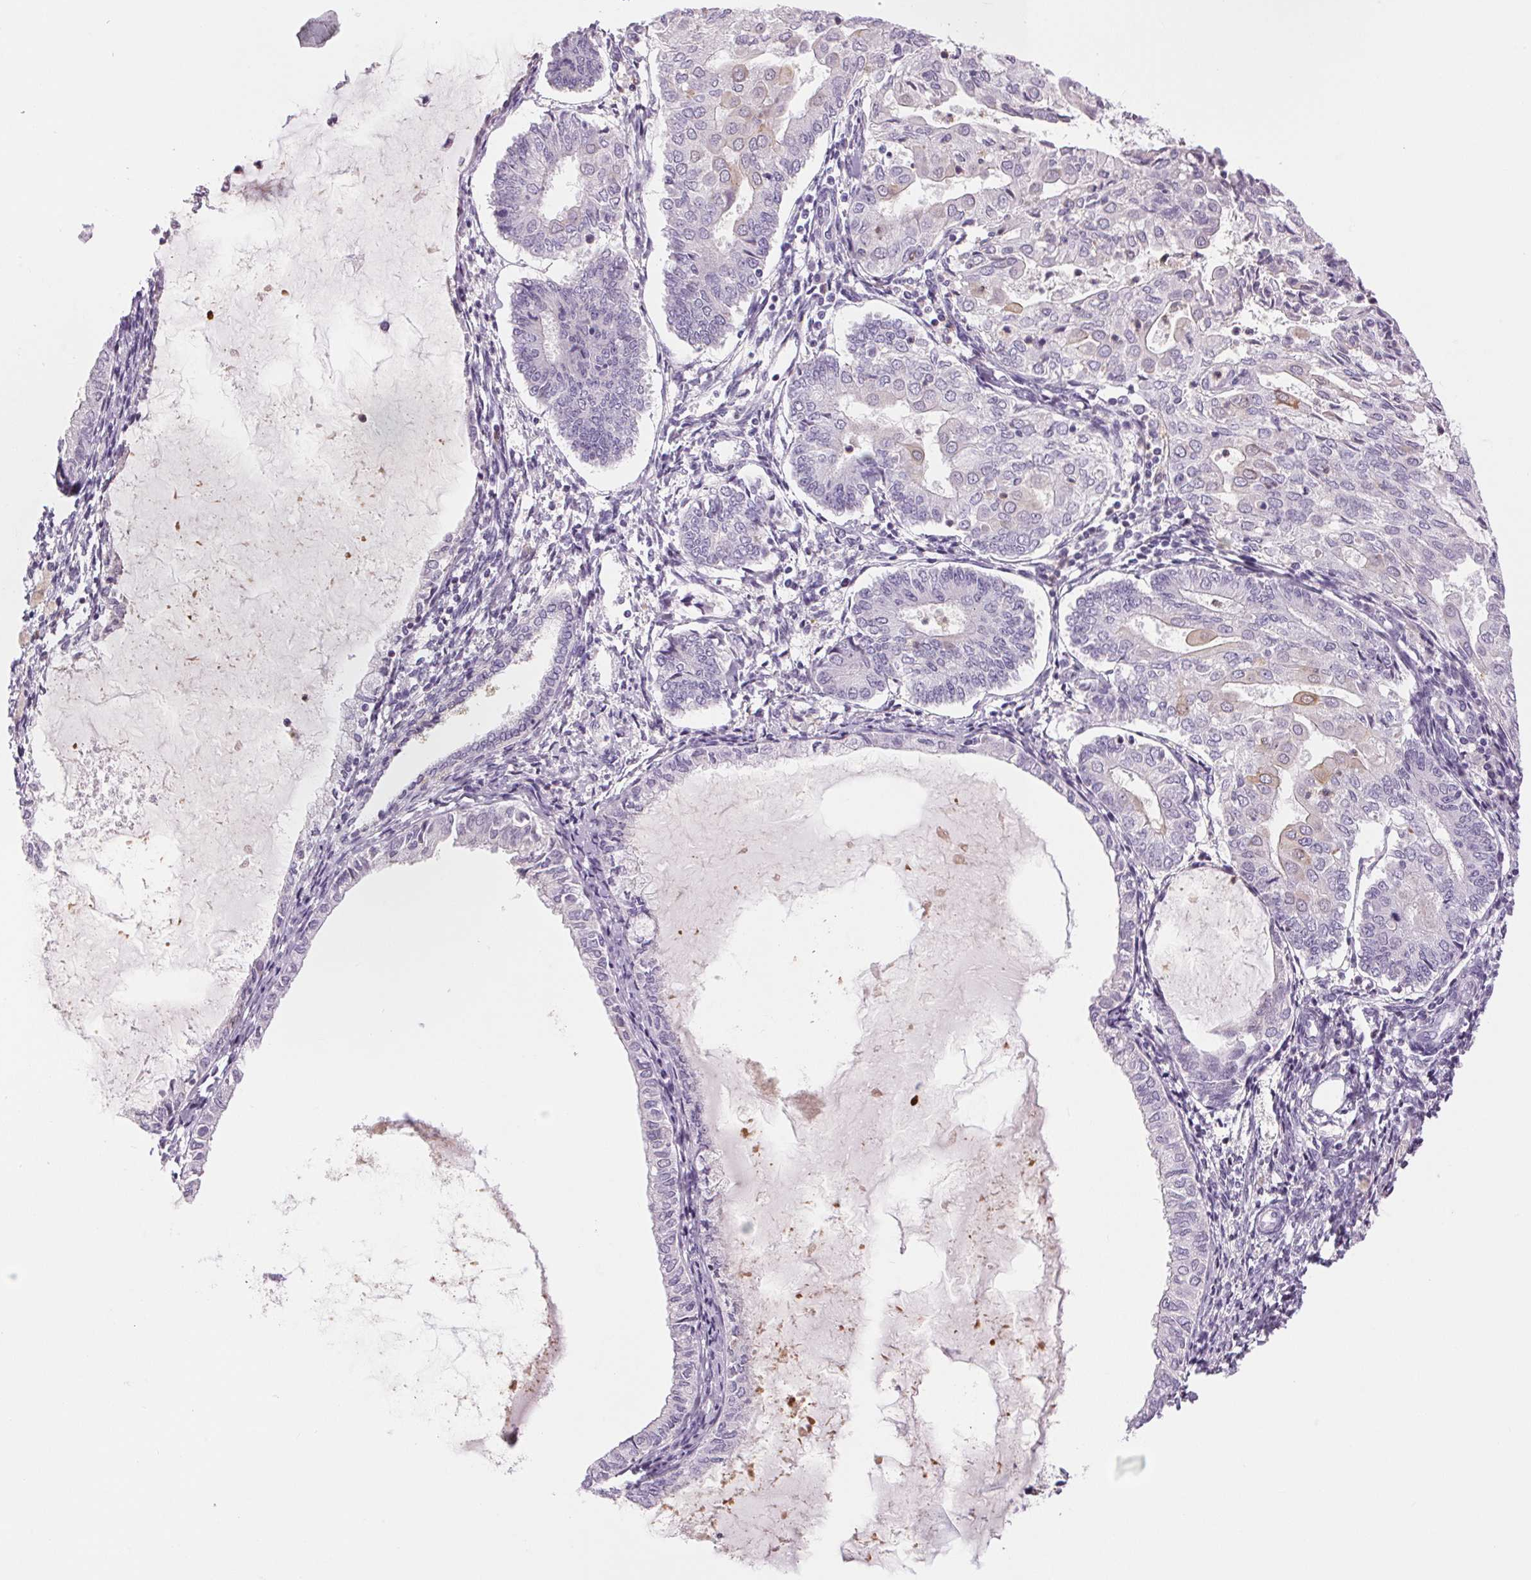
{"staining": {"intensity": "negative", "quantity": "none", "location": "none"}, "tissue": "endometrial cancer", "cell_type": "Tumor cells", "image_type": "cancer", "snomed": [{"axis": "morphology", "description": "Adenocarcinoma, NOS"}, {"axis": "topography", "description": "Endometrium"}], "caption": "DAB (3,3'-diaminobenzidine) immunohistochemical staining of endometrial cancer (adenocarcinoma) exhibits no significant staining in tumor cells.", "gene": "ECPAS", "patient": {"sex": "female", "age": 68}}